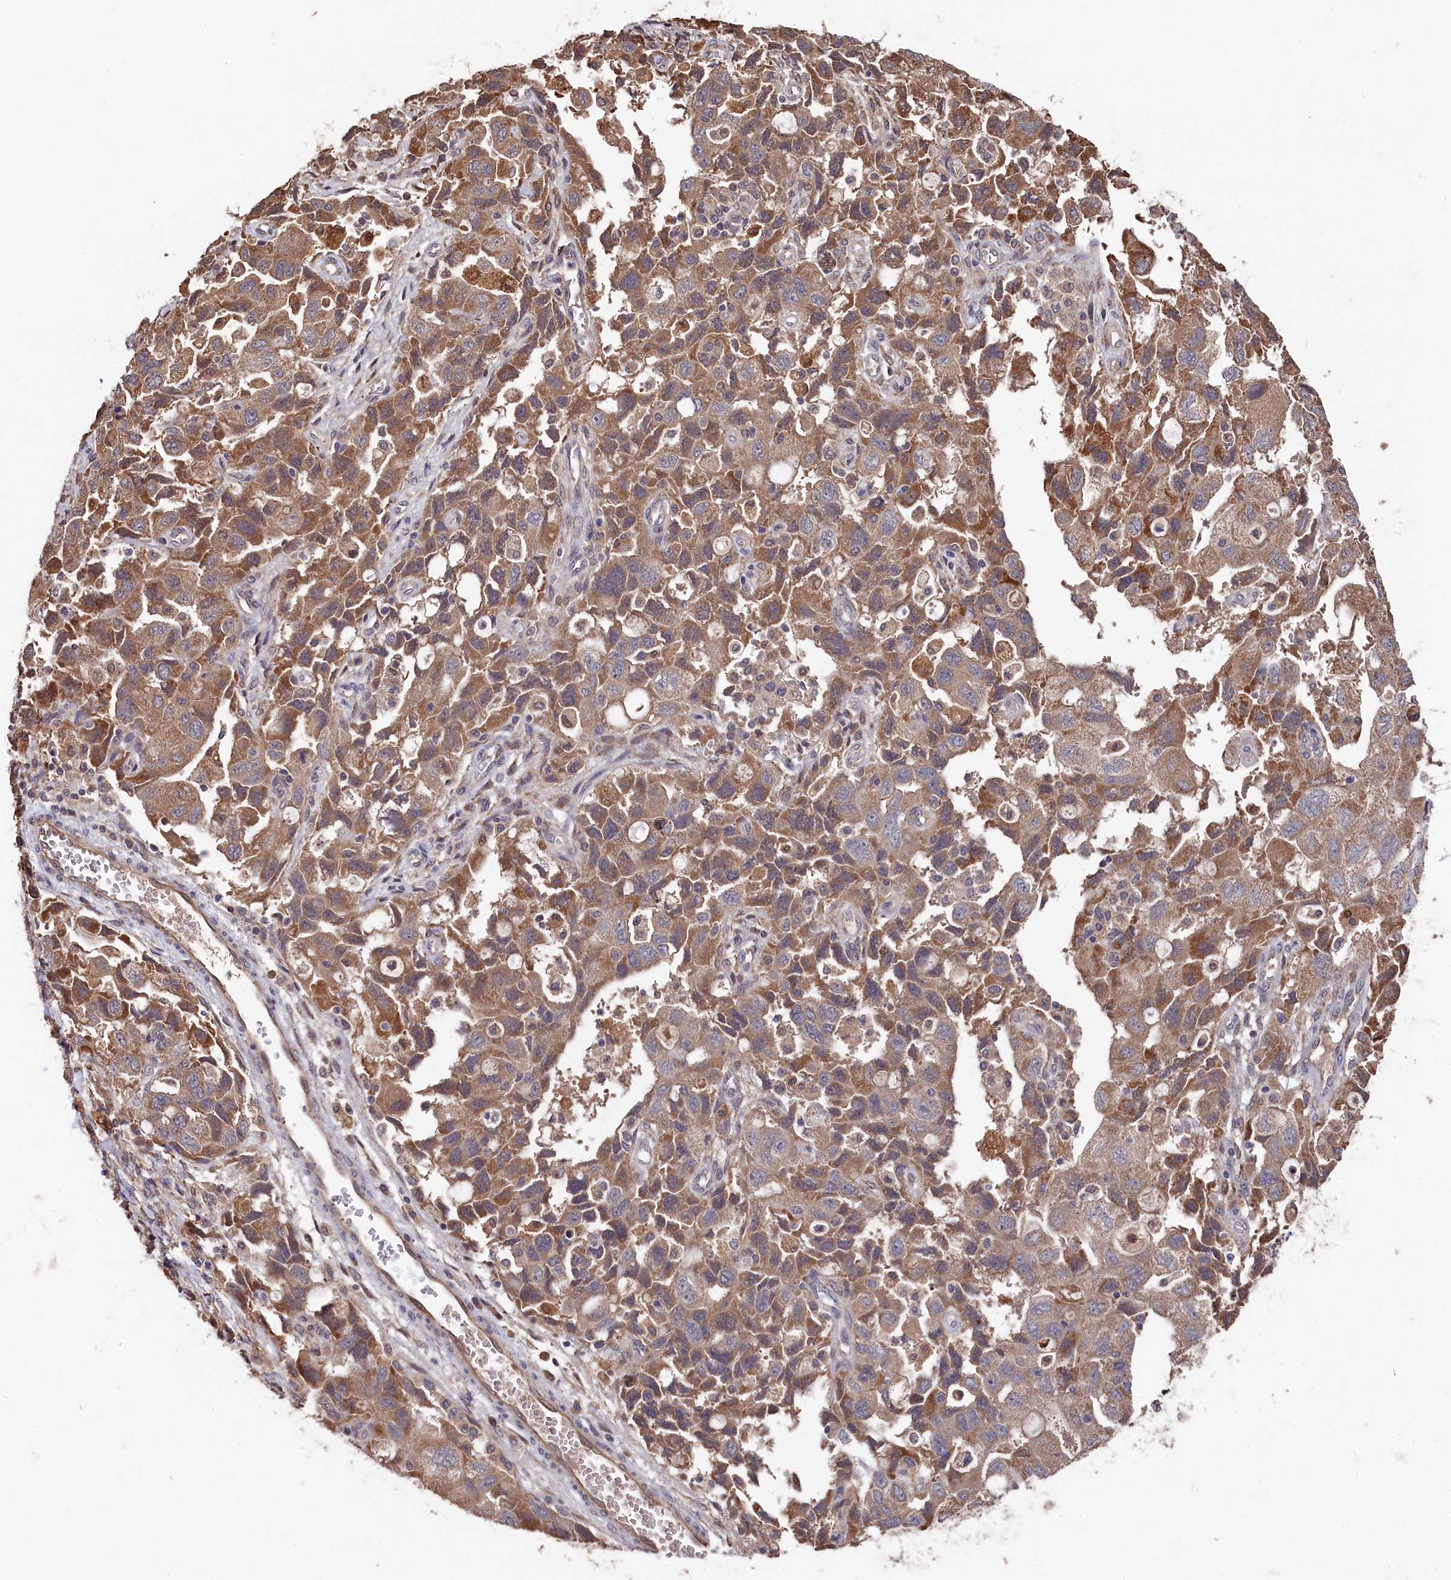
{"staining": {"intensity": "moderate", "quantity": ">75%", "location": "cytoplasmic/membranous"}, "tissue": "ovarian cancer", "cell_type": "Tumor cells", "image_type": "cancer", "snomed": [{"axis": "morphology", "description": "Carcinoma, NOS"}, {"axis": "morphology", "description": "Cystadenocarcinoma, serous, NOS"}, {"axis": "topography", "description": "Ovary"}], "caption": "IHC micrograph of ovarian cancer (carcinoma) stained for a protein (brown), which demonstrates medium levels of moderate cytoplasmic/membranous positivity in approximately >75% of tumor cells.", "gene": "SLC12A4", "patient": {"sex": "female", "age": 69}}